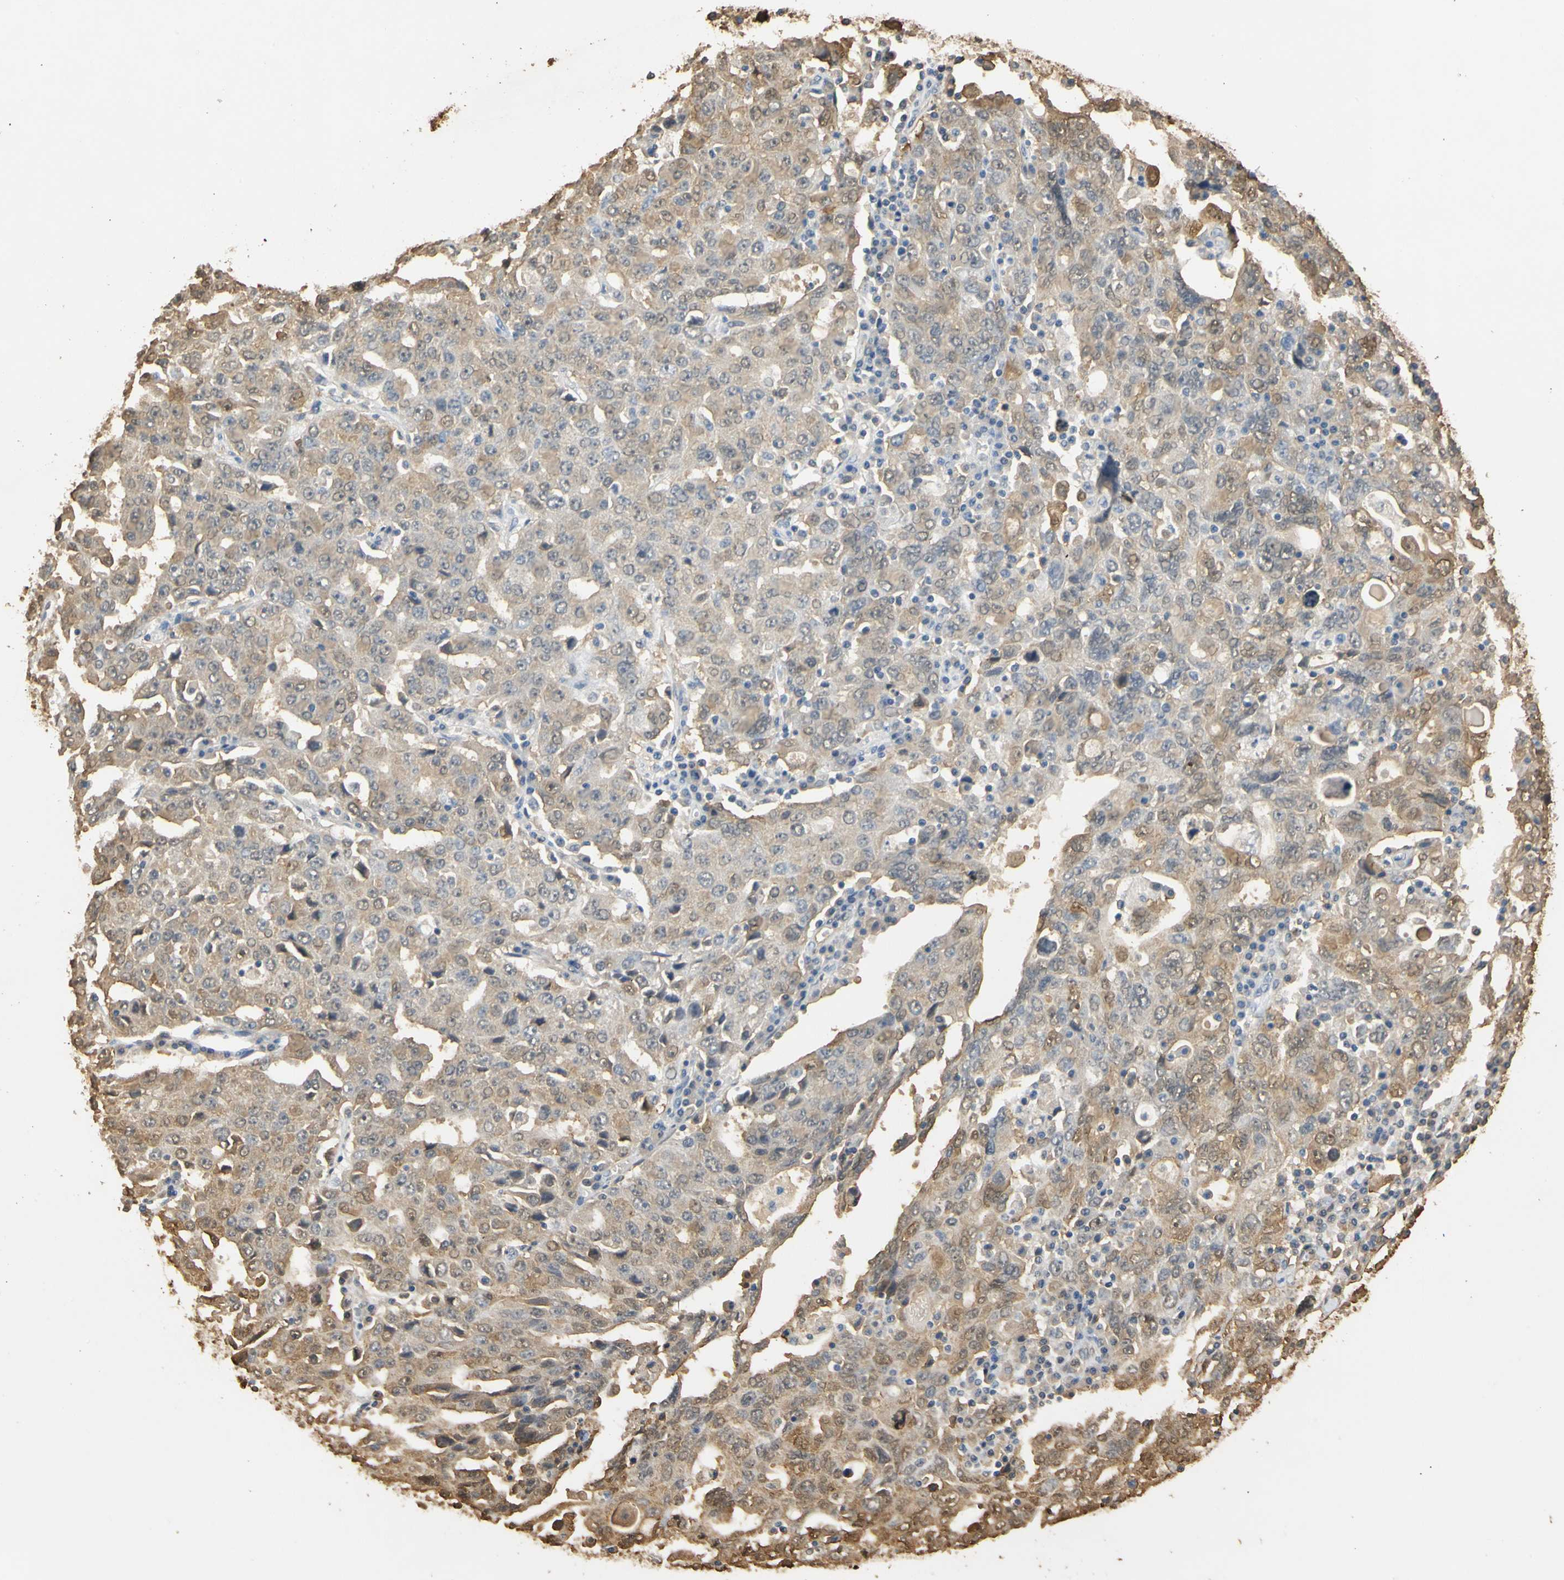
{"staining": {"intensity": "weak", "quantity": ">75%", "location": "cytoplasmic/membranous"}, "tissue": "ovarian cancer", "cell_type": "Tumor cells", "image_type": "cancer", "snomed": [{"axis": "morphology", "description": "Carcinoma, endometroid"}, {"axis": "topography", "description": "Ovary"}], "caption": "DAB (3,3'-diaminobenzidine) immunohistochemical staining of ovarian cancer demonstrates weak cytoplasmic/membranous protein expression in about >75% of tumor cells. The protein is shown in brown color, while the nuclei are stained blue.", "gene": "S100A6", "patient": {"sex": "female", "age": 62}}